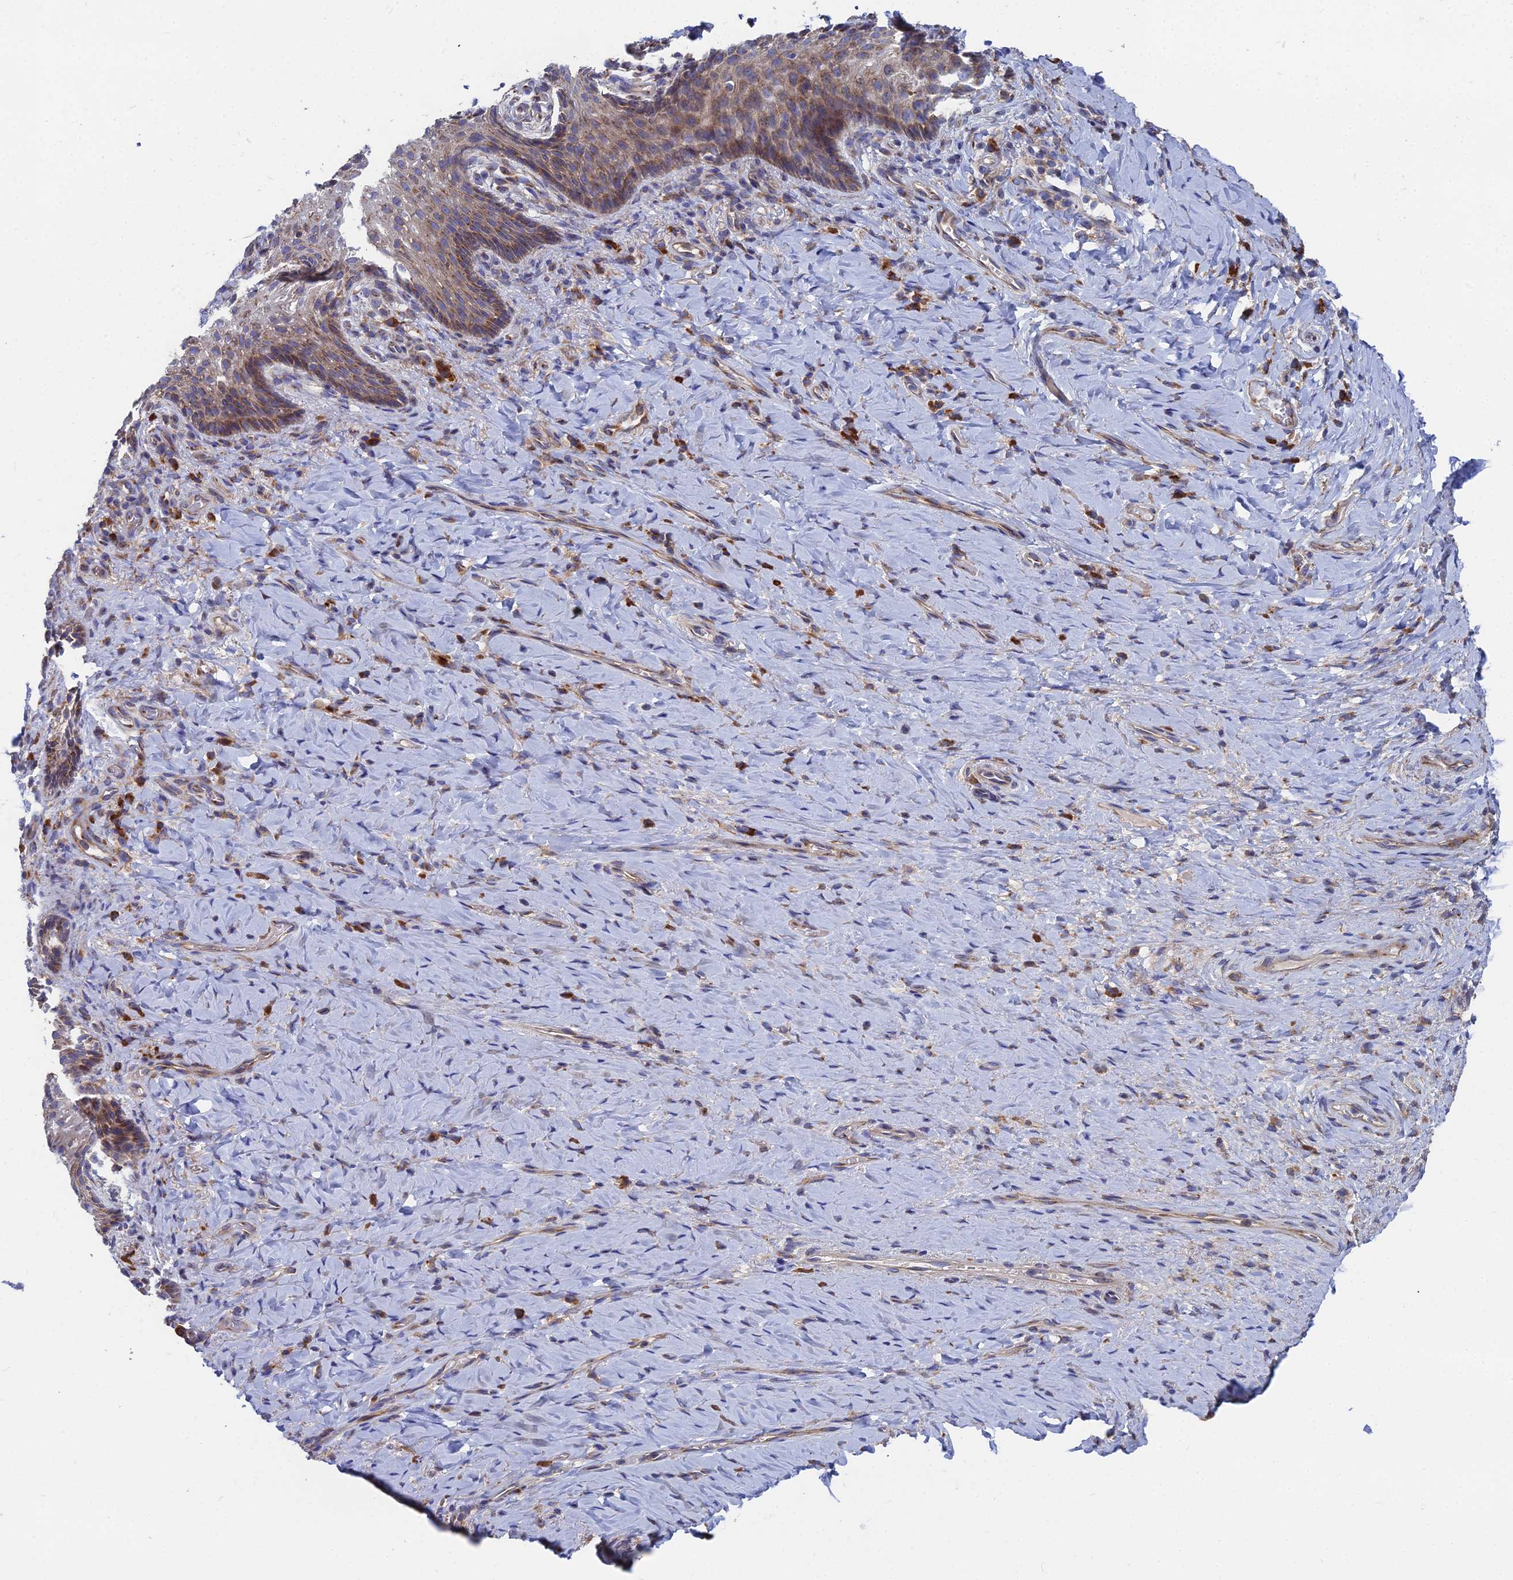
{"staining": {"intensity": "moderate", "quantity": "25%-75%", "location": "cytoplasmic/membranous"}, "tissue": "vagina", "cell_type": "Squamous epithelial cells", "image_type": "normal", "snomed": [{"axis": "morphology", "description": "Normal tissue, NOS"}, {"axis": "topography", "description": "Vagina"}], "caption": "Moderate cytoplasmic/membranous staining for a protein is present in about 25%-75% of squamous epithelial cells of normal vagina using immunohistochemistry (IHC).", "gene": "CLCN3", "patient": {"sex": "female", "age": 60}}